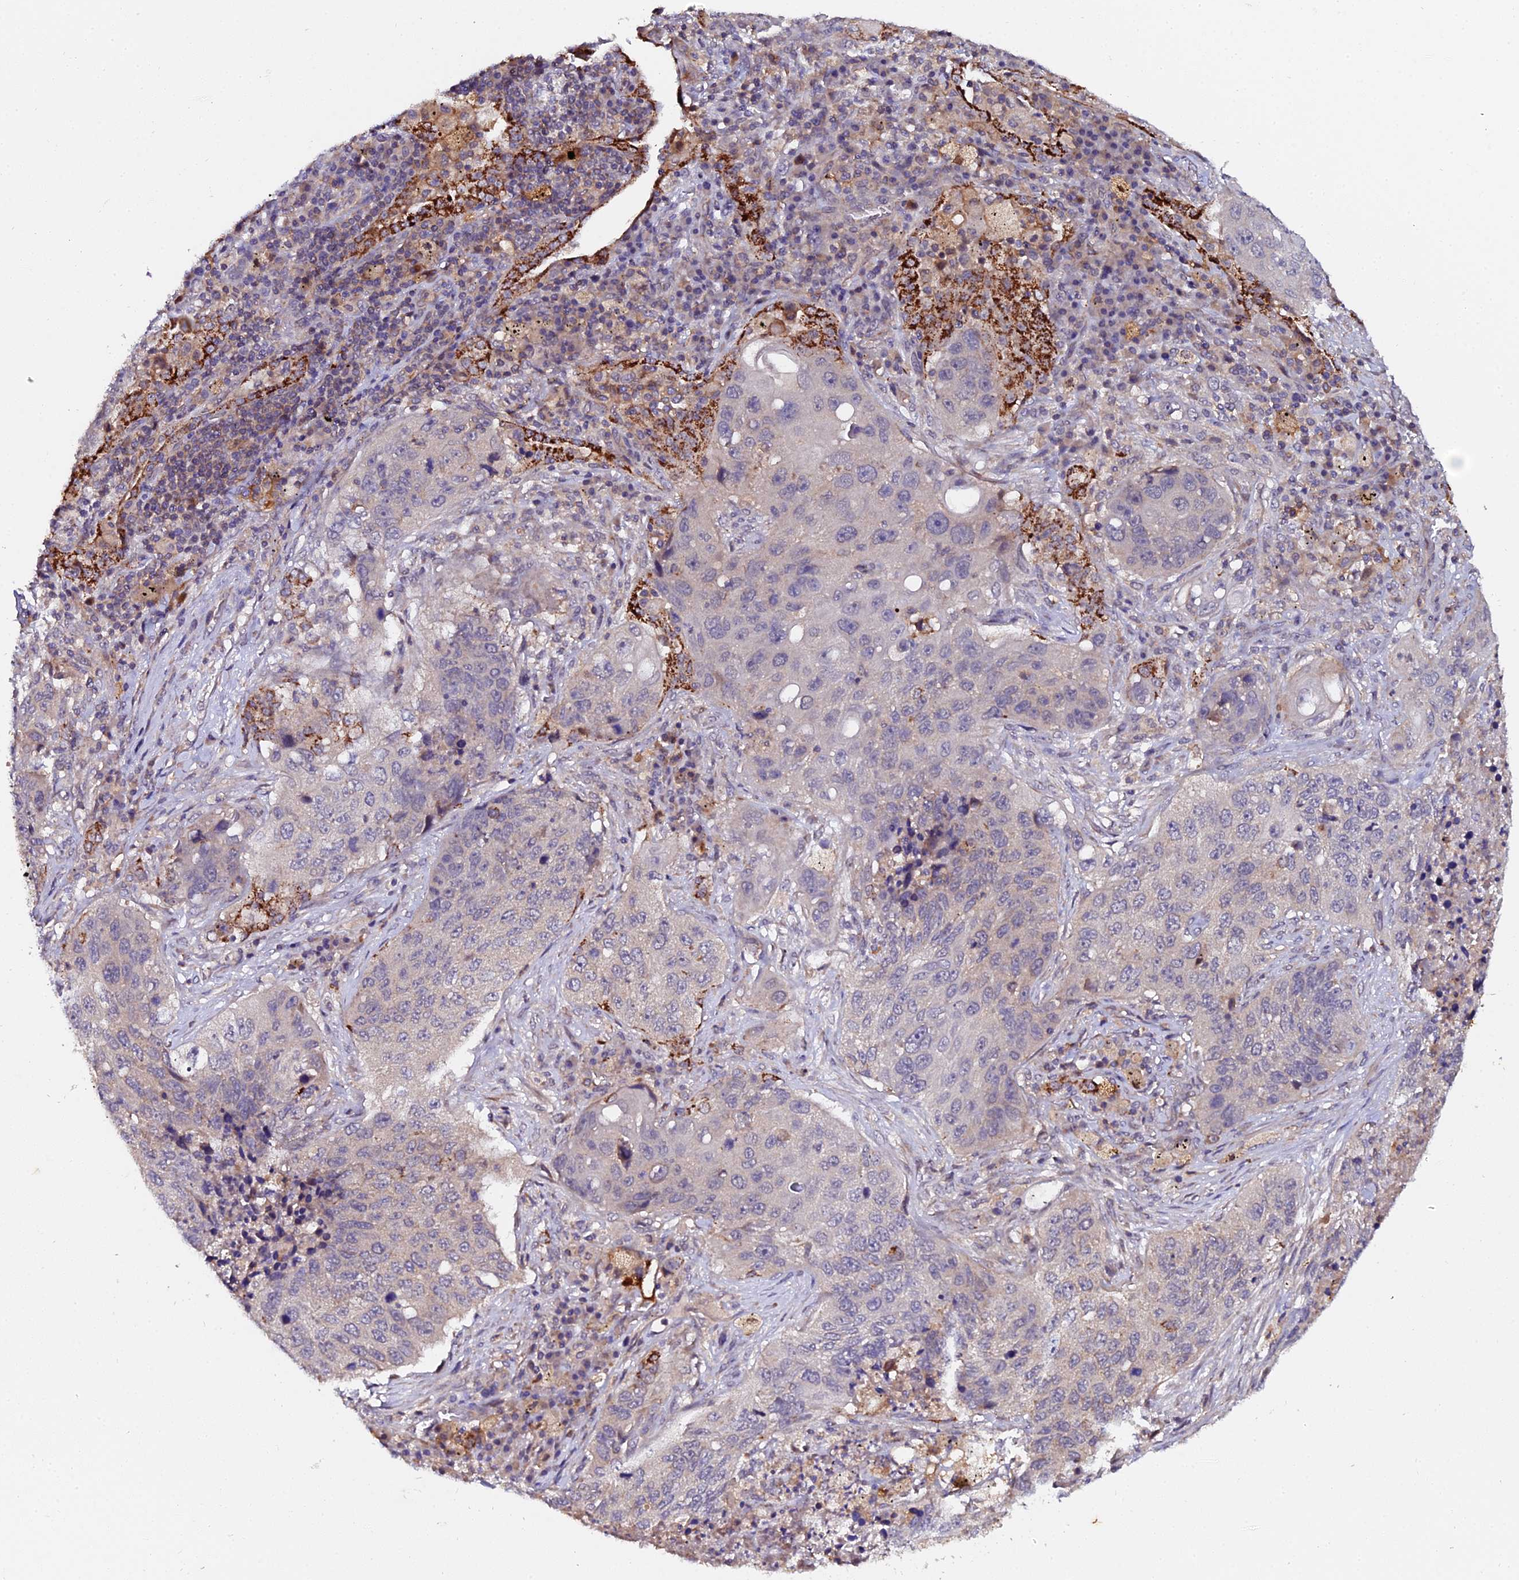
{"staining": {"intensity": "negative", "quantity": "none", "location": "none"}, "tissue": "lung cancer", "cell_type": "Tumor cells", "image_type": "cancer", "snomed": [{"axis": "morphology", "description": "Squamous cell carcinoma, NOS"}, {"axis": "topography", "description": "Lung"}], "caption": "Micrograph shows no significant protein staining in tumor cells of lung cancer.", "gene": "ZBED8", "patient": {"sex": "female", "age": 63}}